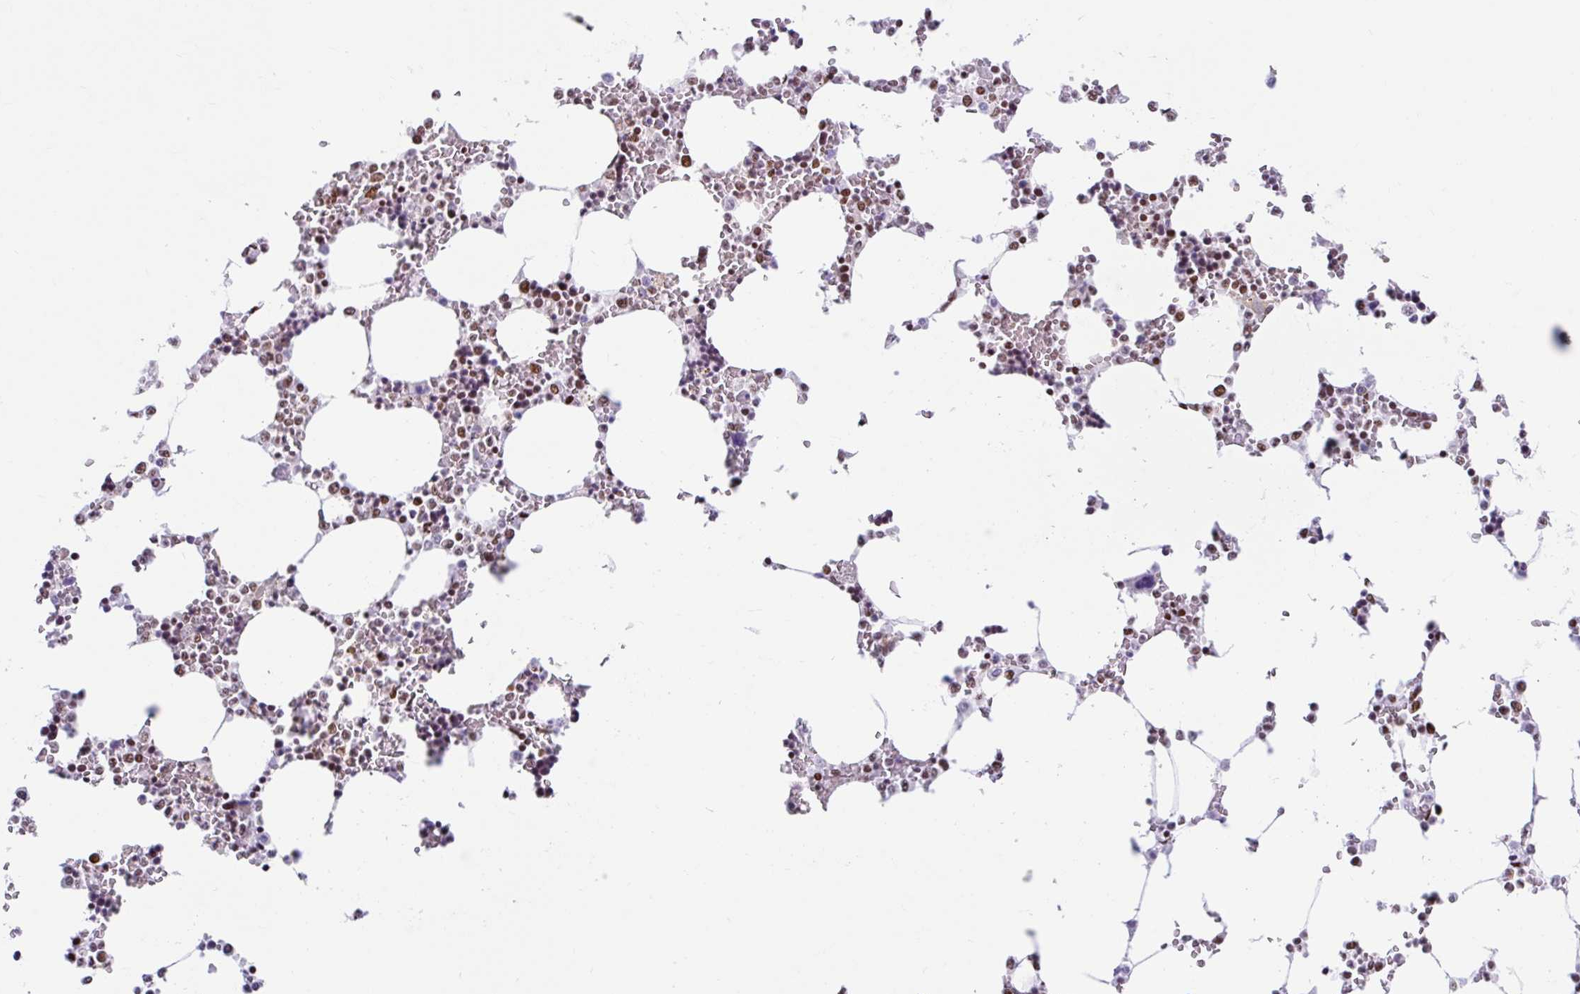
{"staining": {"intensity": "moderate", "quantity": "25%-75%", "location": "nuclear"}, "tissue": "bone marrow", "cell_type": "Hematopoietic cells", "image_type": "normal", "snomed": [{"axis": "morphology", "description": "Normal tissue, NOS"}, {"axis": "topography", "description": "Bone marrow"}], "caption": "Protein analysis of unremarkable bone marrow reveals moderate nuclear positivity in about 25%-75% of hematopoietic cells.", "gene": "KHDRBS1", "patient": {"sex": "male", "age": 64}}